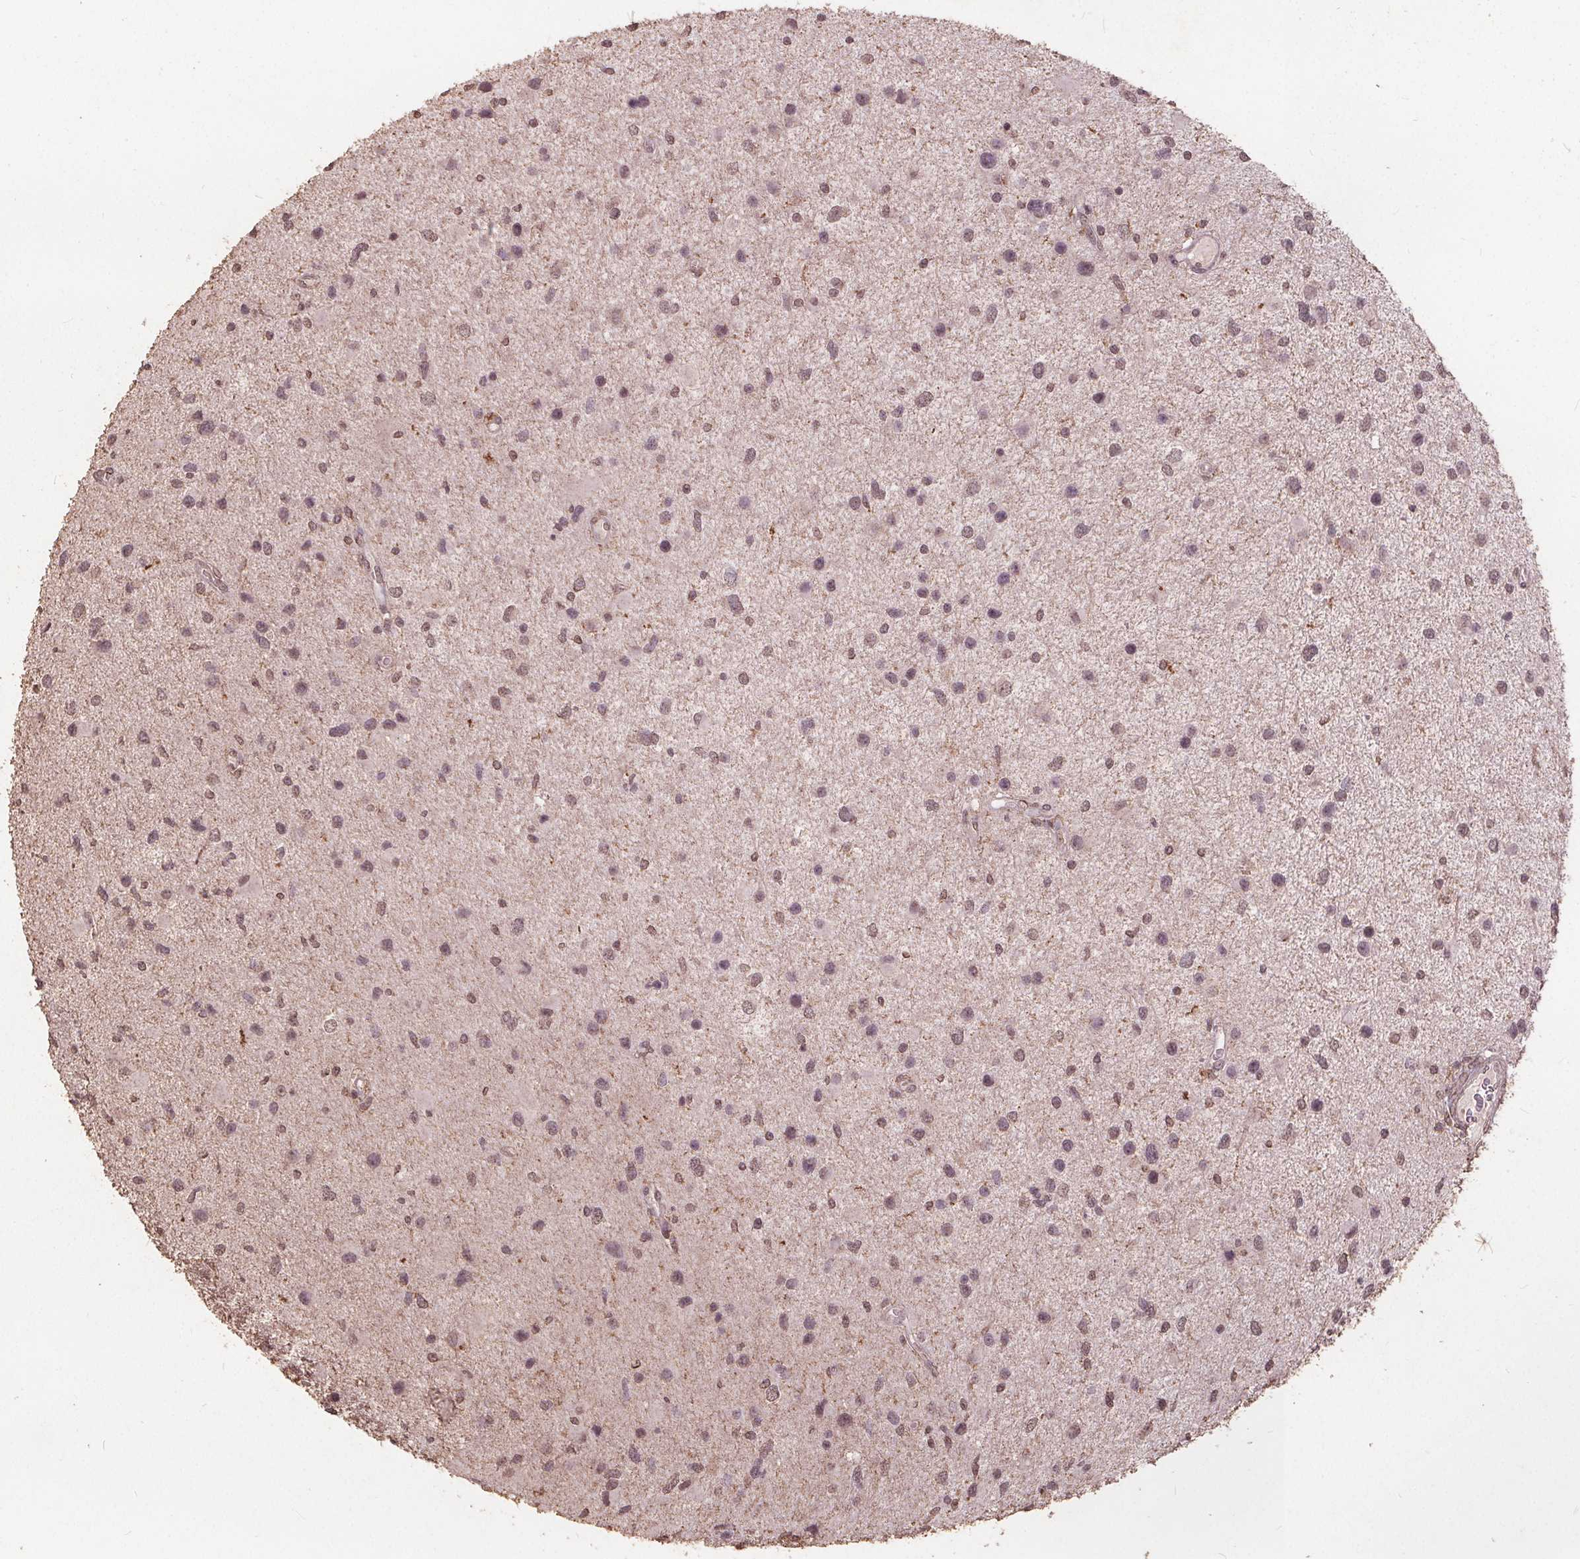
{"staining": {"intensity": "weak", "quantity": ">75%", "location": "nuclear"}, "tissue": "glioma", "cell_type": "Tumor cells", "image_type": "cancer", "snomed": [{"axis": "morphology", "description": "Glioma, malignant, Low grade"}, {"axis": "topography", "description": "Brain"}], "caption": "Weak nuclear staining is present in approximately >75% of tumor cells in glioma.", "gene": "DSG3", "patient": {"sex": "female", "age": 32}}